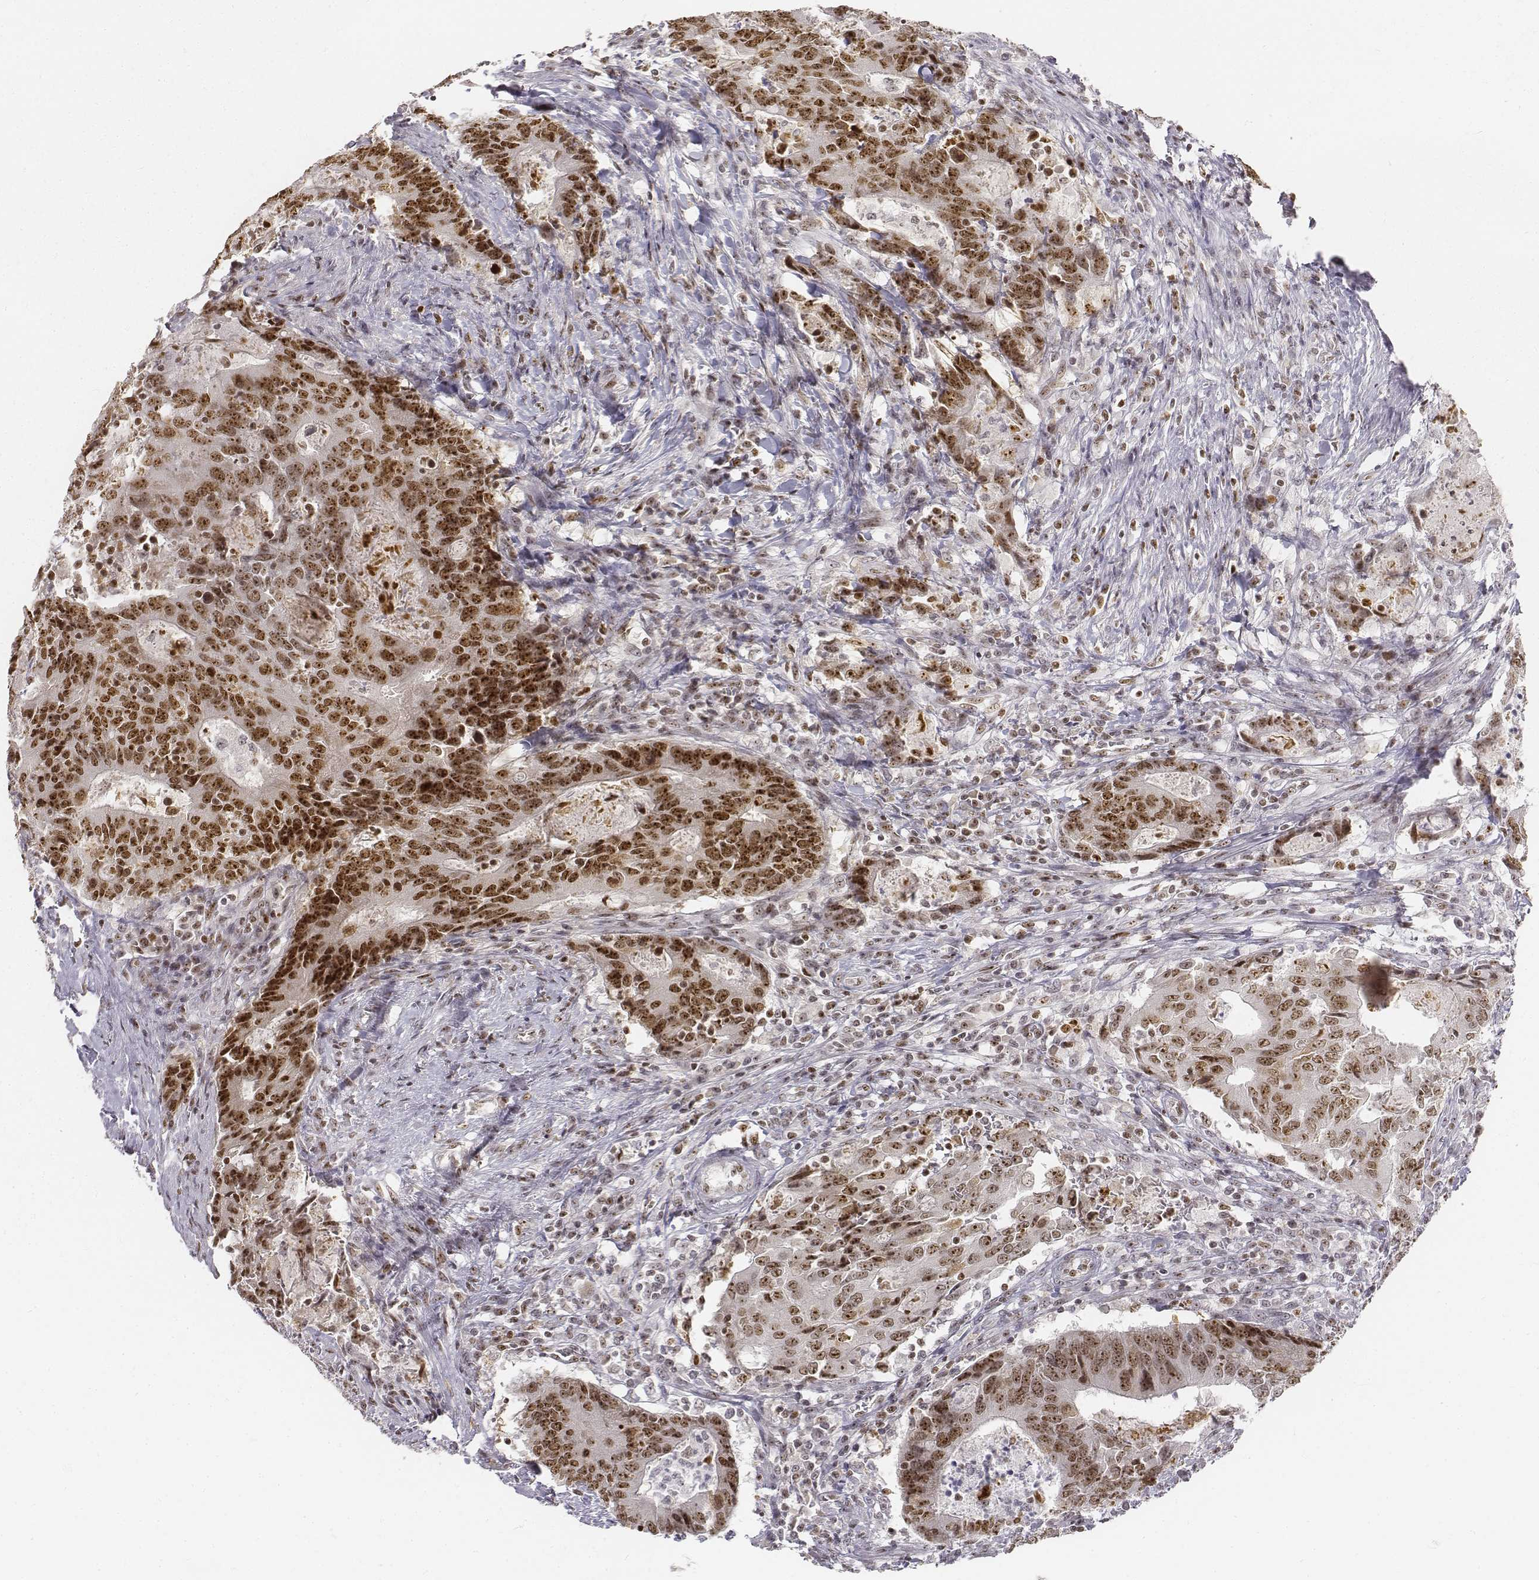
{"staining": {"intensity": "strong", "quantity": ">75%", "location": "nuclear"}, "tissue": "colorectal cancer", "cell_type": "Tumor cells", "image_type": "cancer", "snomed": [{"axis": "morphology", "description": "Adenocarcinoma, NOS"}, {"axis": "topography", "description": "Colon"}], "caption": "A brown stain shows strong nuclear positivity of a protein in human colorectal cancer tumor cells.", "gene": "PHF6", "patient": {"sex": "male", "age": 67}}